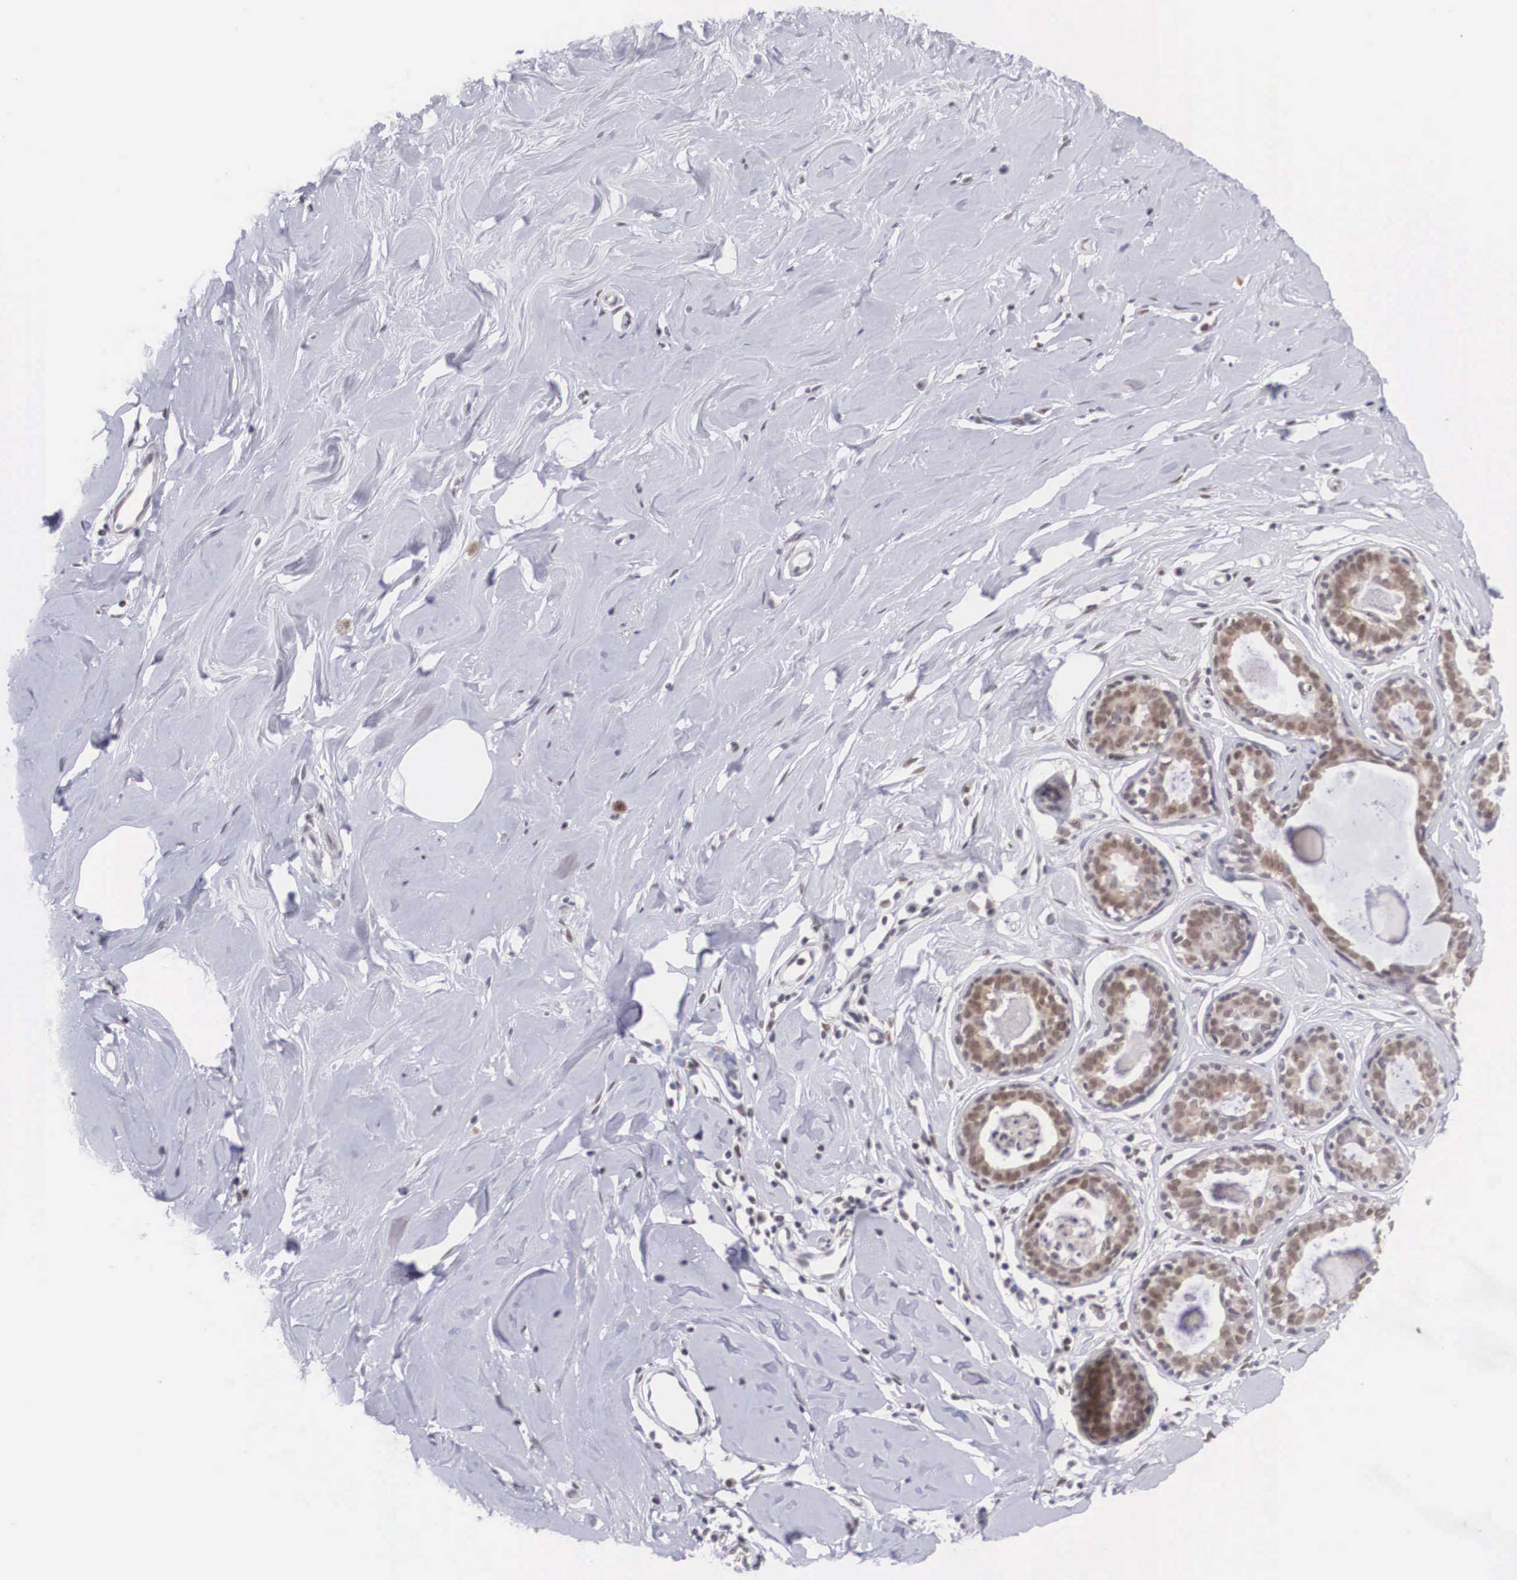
{"staining": {"intensity": "negative", "quantity": "none", "location": "none"}, "tissue": "breast", "cell_type": "Adipocytes", "image_type": "normal", "snomed": [{"axis": "morphology", "description": "Normal tissue, NOS"}, {"axis": "topography", "description": "Breast"}], "caption": "A micrograph of breast stained for a protein exhibits no brown staining in adipocytes. The staining is performed using DAB (3,3'-diaminobenzidine) brown chromogen with nuclei counter-stained in using hematoxylin.", "gene": "NINL", "patient": {"sex": "female", "age": 44}}